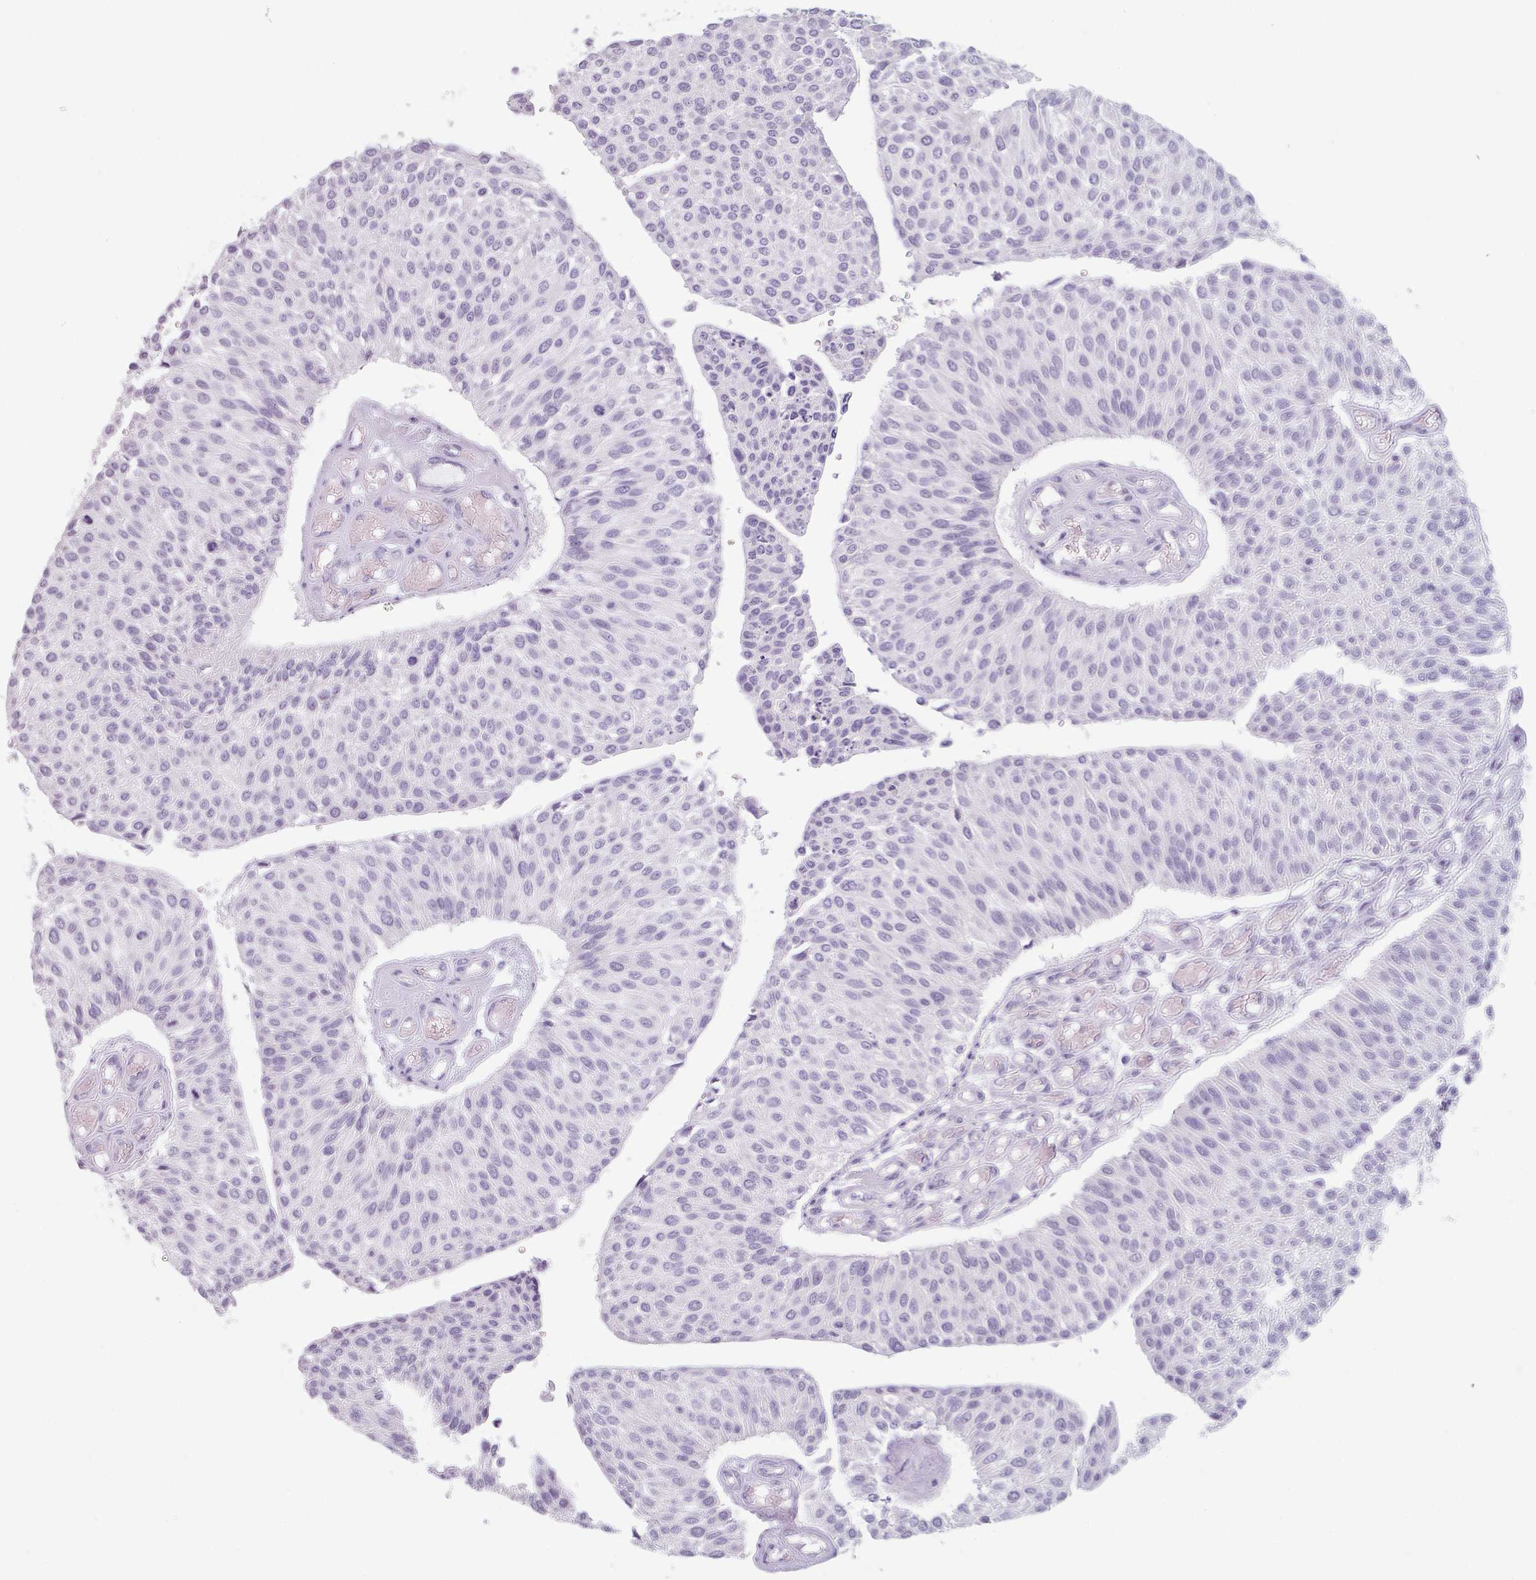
{"staining": {"intensity": "negative", "quantity": "none", "location": "none"}, "tissue": "urothelial cancer", "cell_type": "Tumor cells", "image_type": "cancer", "snomed": [{"axis": "morphology", "description": "Urothelial carcinoma, NOS"}, {"axis": "topography", "description": "Urinary bladder"}], "caption": "This is a image of immunohistochemistry (IHC) staining of transitional cell carcinoma, which shows no positivity in tumor cells. (Brightfield microscopy of DAB (3,3'-diaminobenzidine) immunohistochemistry (IHC) at high magnification).", "gene": "SFTPA1", "patient": {"sex": "male", "age": 55}}